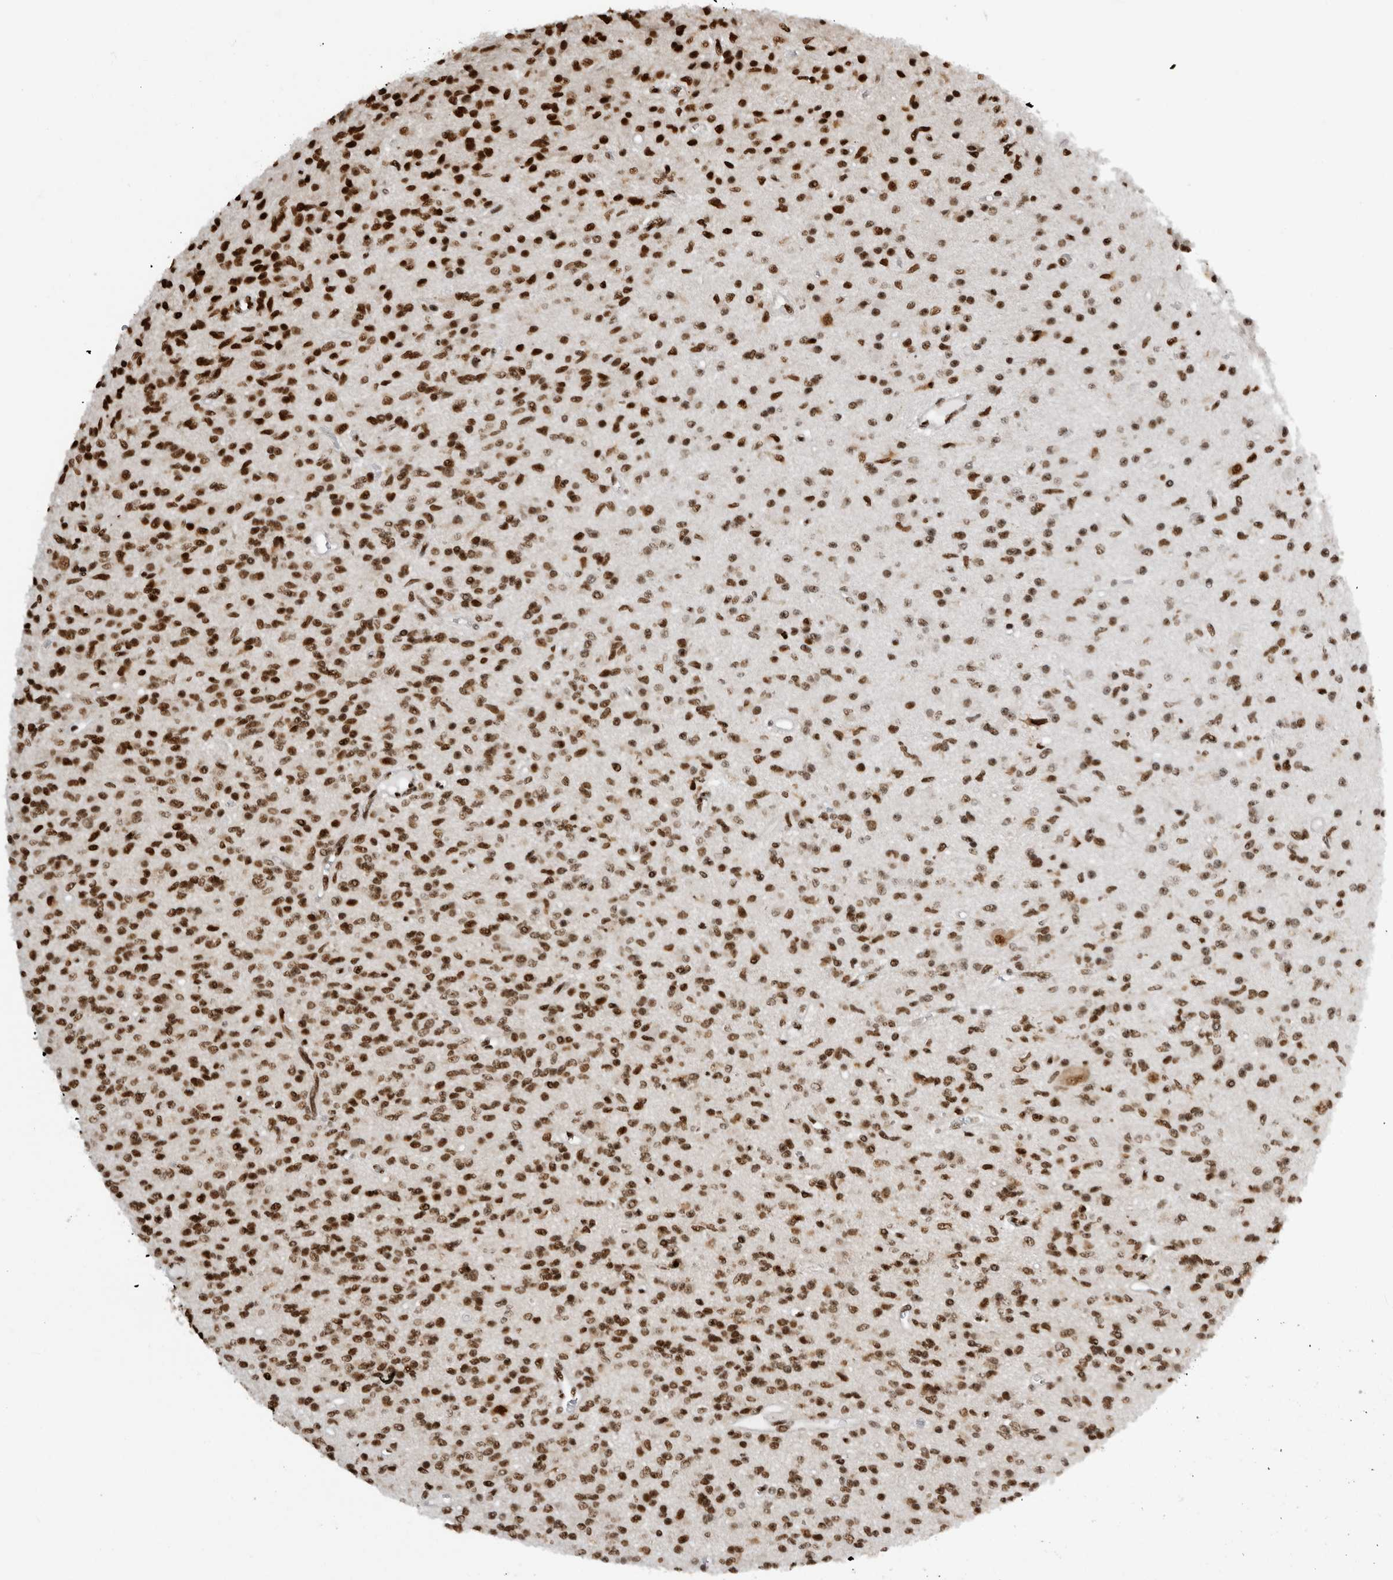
{"staining": {"intensity": "strong", "quantity": ">75%", "location": "nuclear"}, "tissue": "glioma", "cell_type": "Tumor cells", "image_type": "cancer", "snomed": [{"axis": "morphology", "description": "Glioma, malignant, High grade"}, {"axis": "topography", "description": "Brain"}], "caption": "Brown immunohistochemical staining in human malignant glioma (high-grade) shows strong nuclear positivity in about >75% of tumor cells.", "gene": "ZSCAN2", "patient": {"sex": "male", "age": 34}}